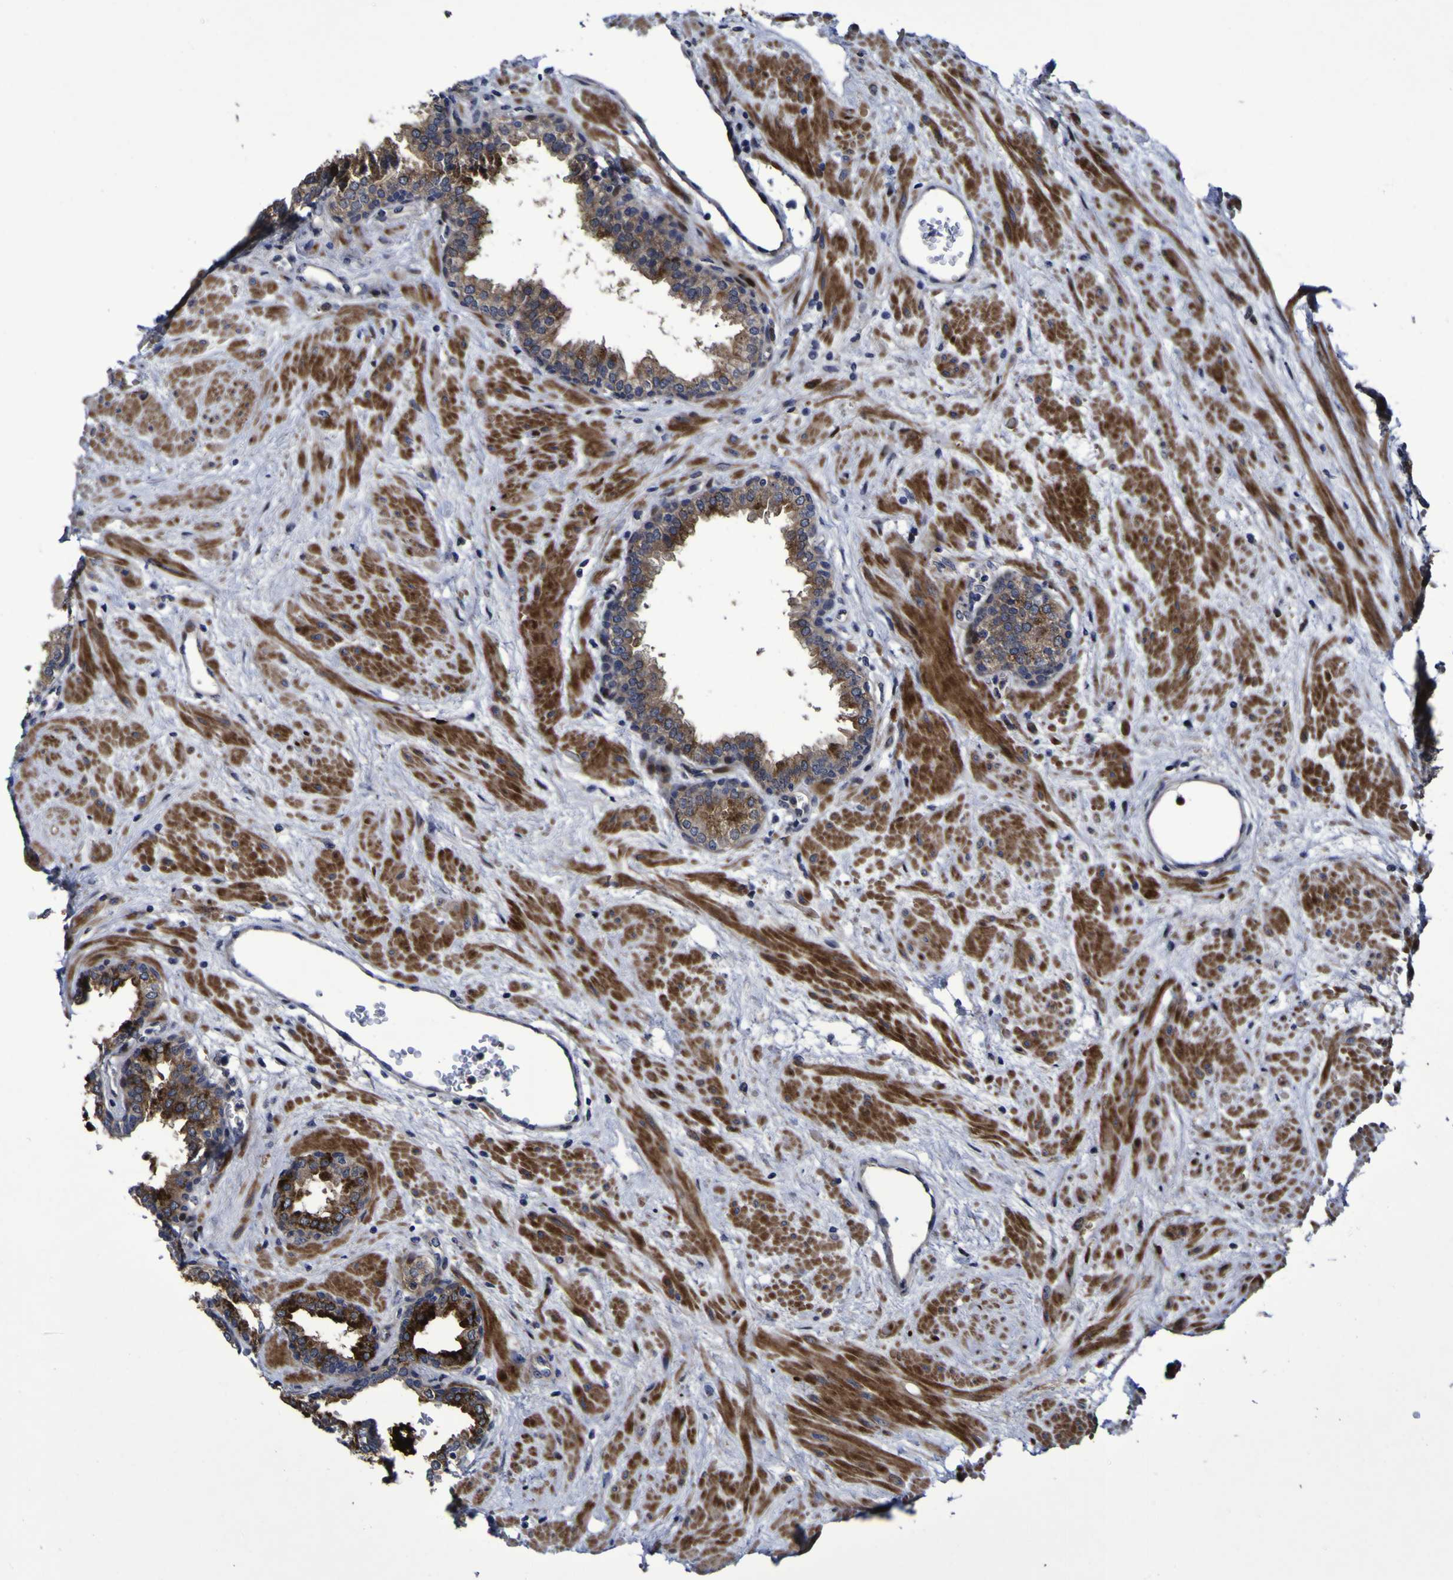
{"staining": {"intensity": "moderate", "quantity": ">75%", "location": "cytoplasmic/membranous,nuclear"}, "tissue": "prostate", "cell_type": "Glandular cells", "image_type": "normal", "snomed": [{"axis": "morphology", "description": "Normal tissue, NOS"}, {"axis": "topography", "description": "Prostate"}], "caption": "An immunohistochemistry histopathology image of normal tissue is shown. Protein staining in brown highlights moderate cytoplasmic/membranous,nuclear positivity in prostate within glandular cells. Ihc stains the protein of interest in brown and the nuclei are stained blue.", "gene": "MGLL", "patient": {"sex": "male", "age": 51}}